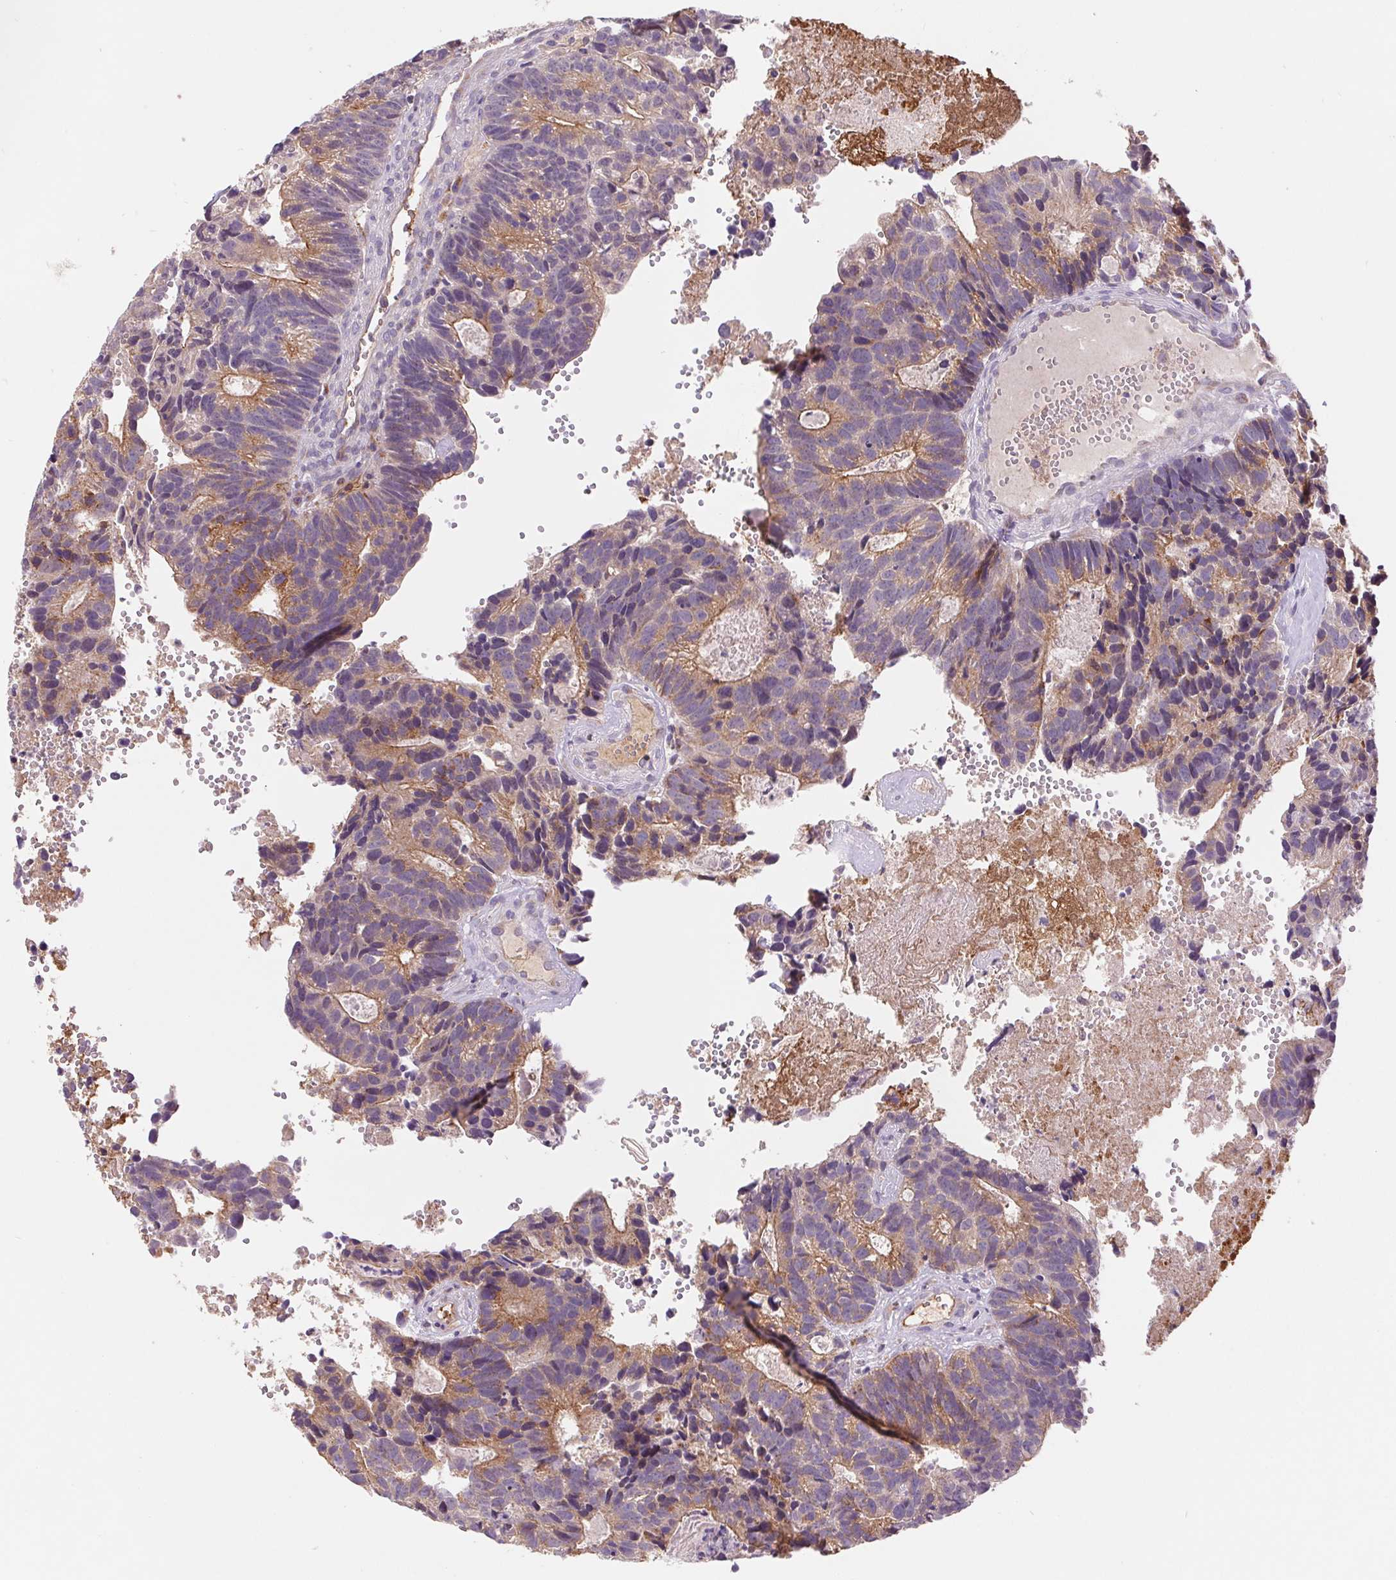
{"staining": {"intensity": "moderate", "quantity": "25%-75%", "location": "cytoplasmic/membranous"}, "tissue": "head and neck cancer", "cell_type": "Tumor cells", "image_type": "cancer", "snomed": [{"axis": "morphology", "description": "Adenocarcinoma, NOS"}, {"axis": "topography", "description": "Head-Neck"}], "caption": "Head and neck cancer (adenocarcinoma) stained with a protein marker displays moderate staining in tumor cells.", "gene": "EMC6", "patient": {"sex": "male", "age": 62}}